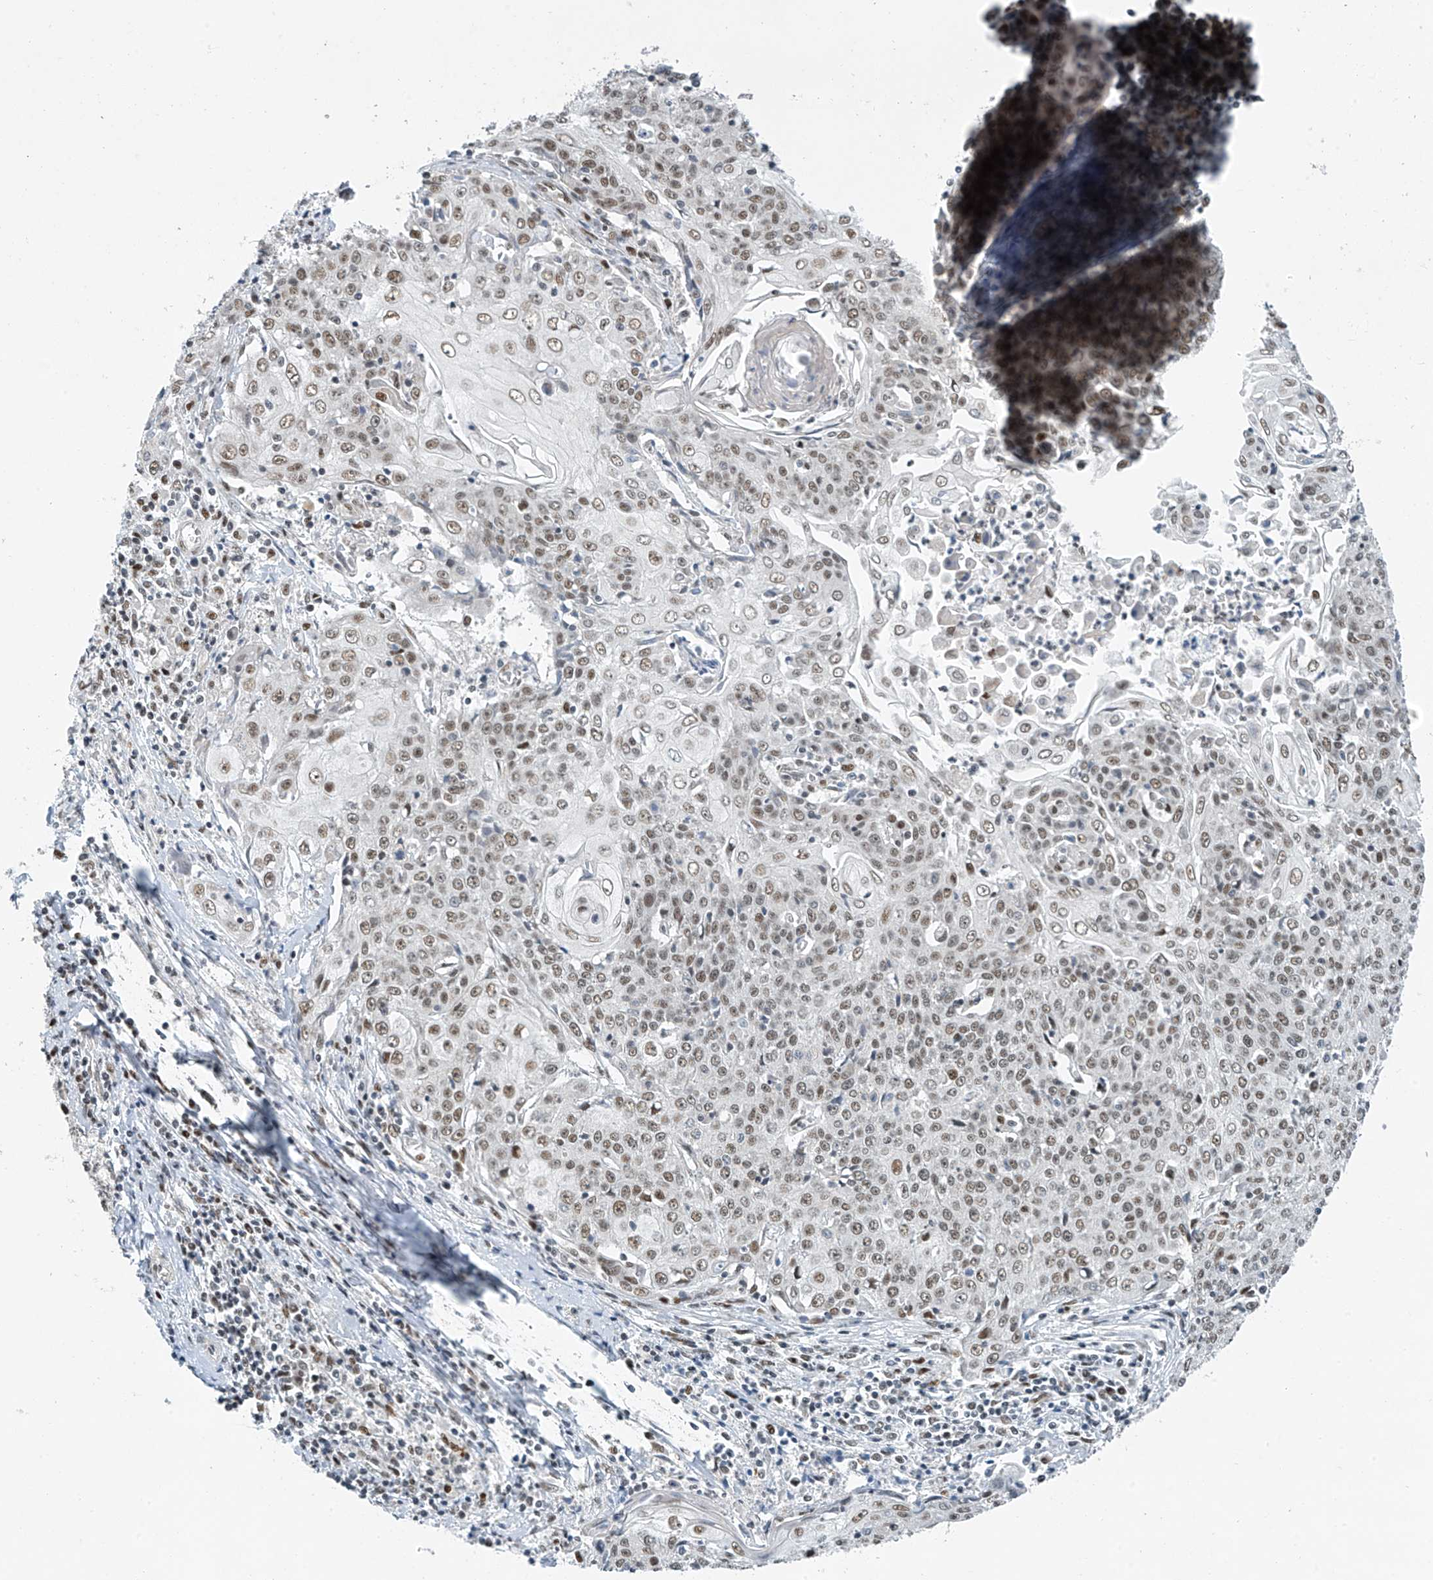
{"staining": {"intensity": "moderate", "quantity": ">75%", "location": "nuclear"}, "tissue": "cervical cancer", "cell_type": "Tumor cells", "image_type": "cancer", "snomed": [{"axis": "morphology", "description": "Squamous cell carcinoma, NOS"}, {"axis": "topography", "description": "Cervix"}], "caption": "IHC staining of cervical cancer (squamous cell carcinoma), which displays medium levels of moderate nuclear staining in about >75% of tumor cells indicating moderate nuclear protein positivity. The staining was performed using DAB (brown) for protein detection and nuclei were counterstained in hematoxylin (blue).", "gene": "TAF8", "patient": {"sex": "female", "age": 48}}